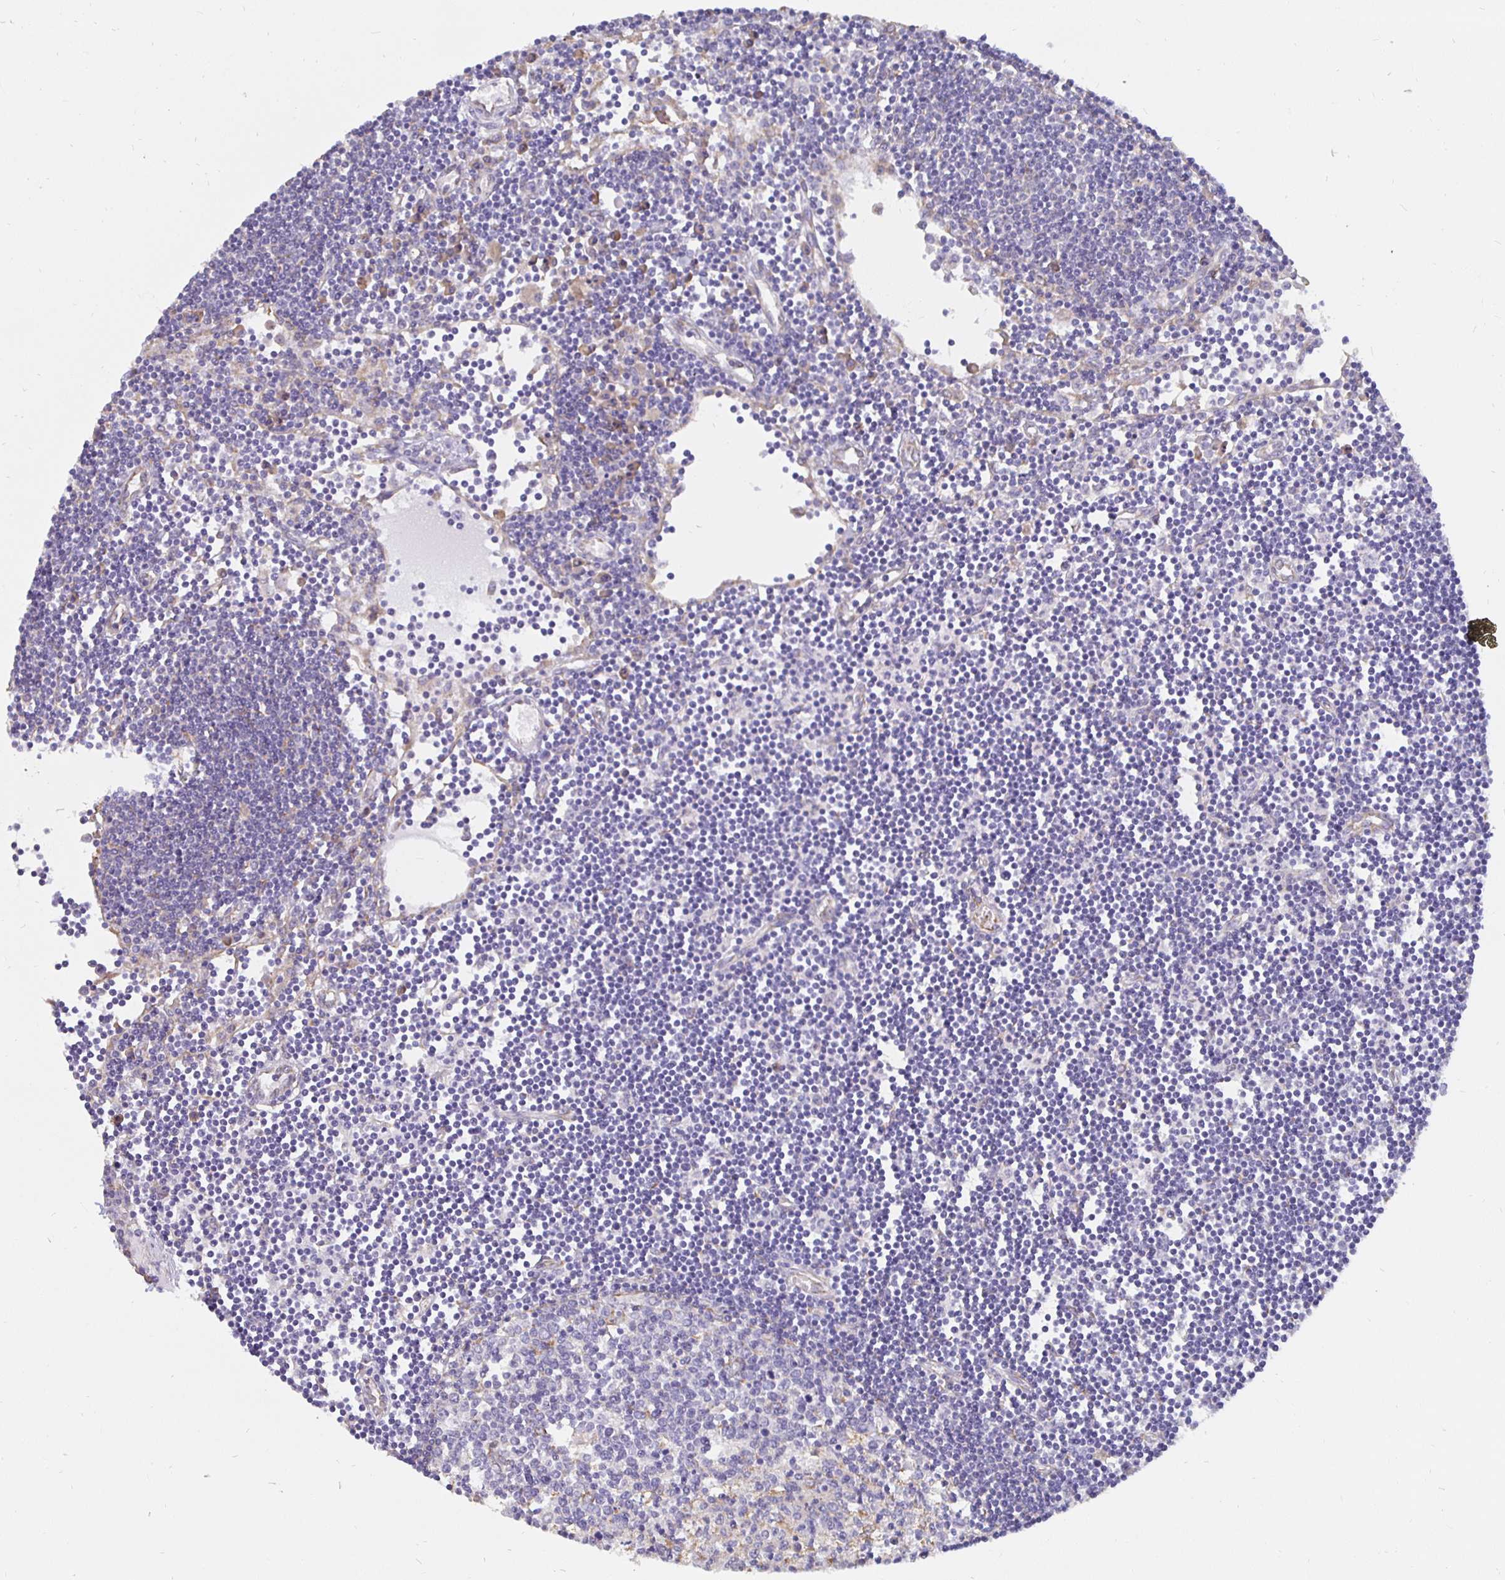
{"staining": {"intensity": "negative", "quantity": "none", "location": "none"}, "tissue": "lymph node", "cell_type": "Germinal center cells", "image_type": "normal", "snomed": [{"axis": "morphology", "description": "Normal tissue, NOS"}, {"axis": "topography", "description": "Lymph node"}], "caption": "IHC image of unremarkable lymph node: human lymph node stained with DAB (3,3'-diaminobenzidine) exhibits no significant protein expression in germinal center cells.", "gene": "DNAI2", "patient": {"sex": "female", "age": 65}}